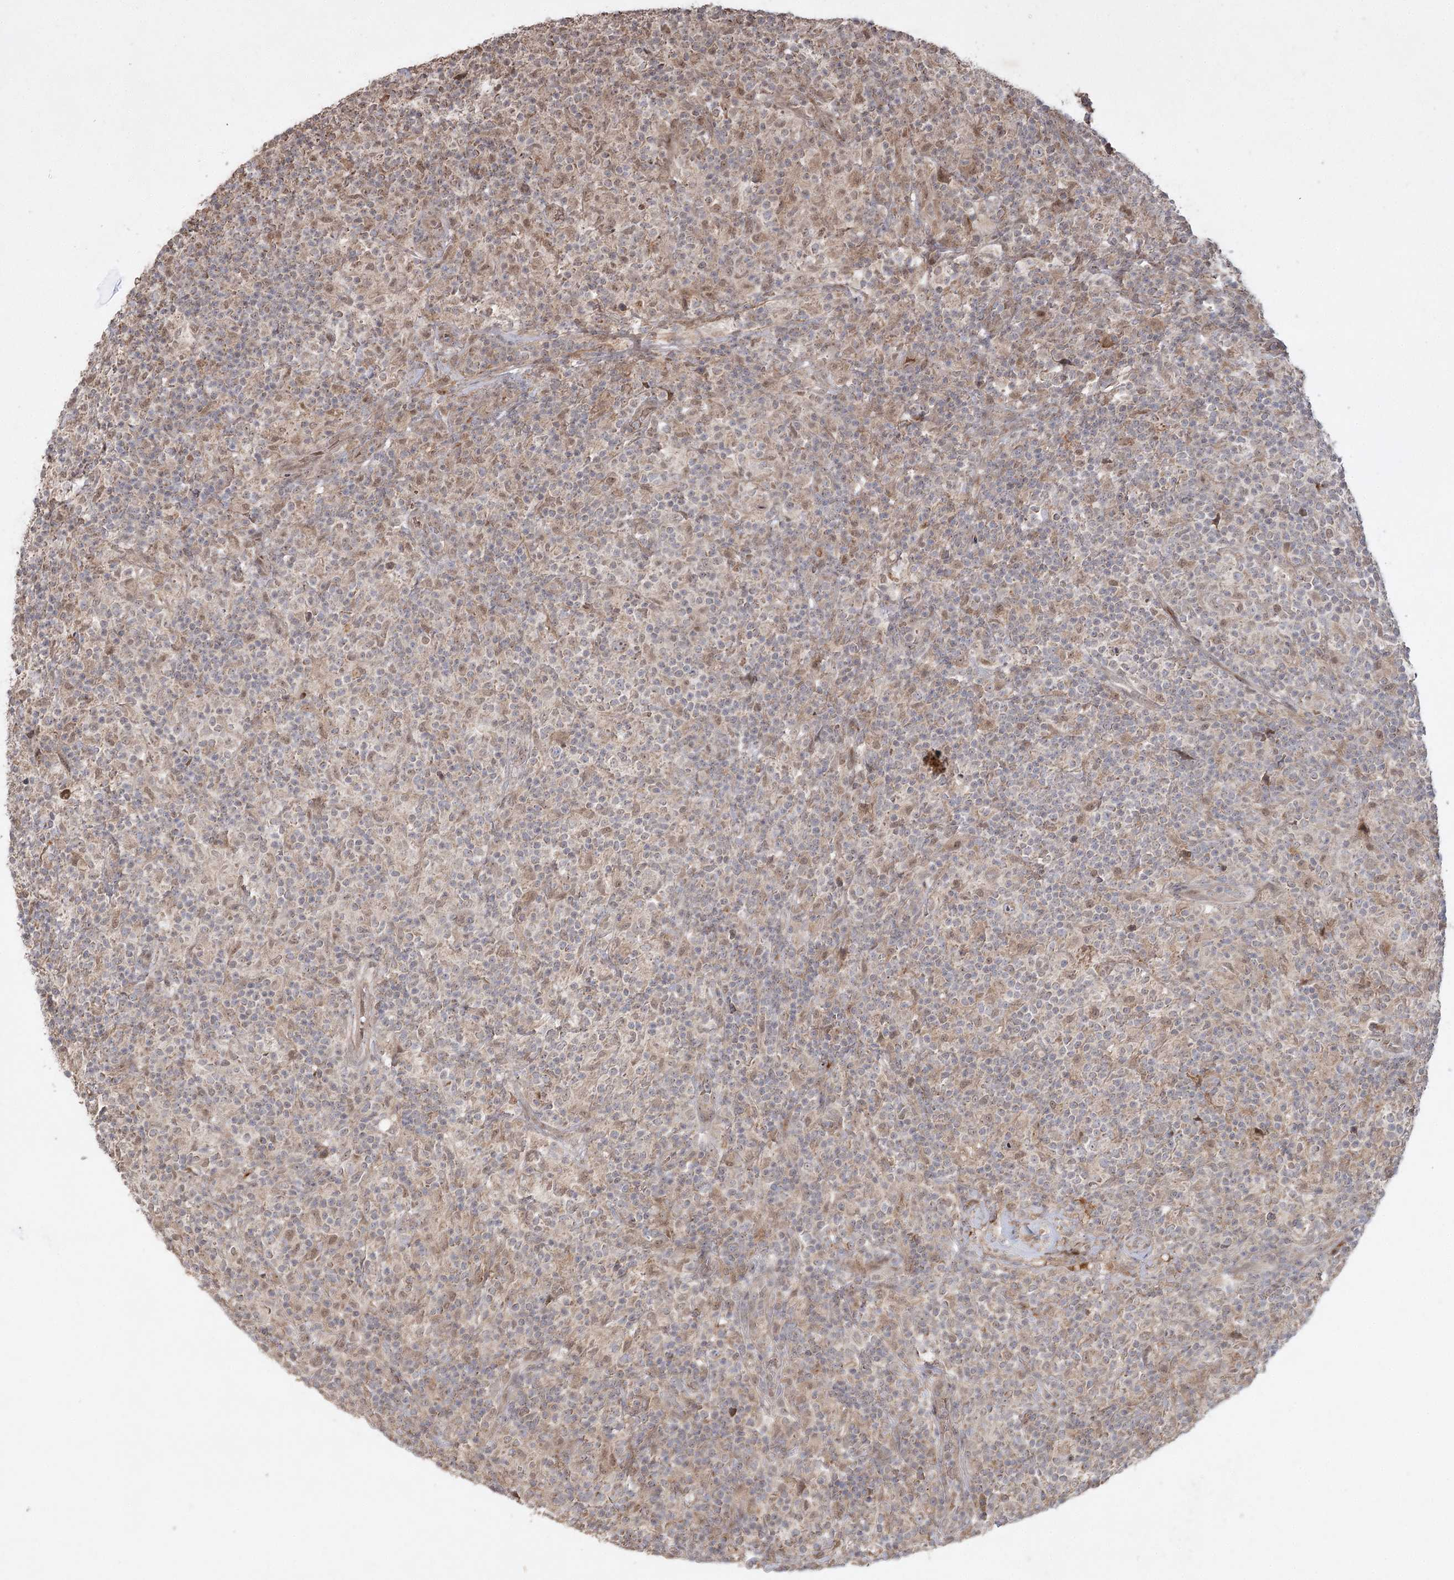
{"staining": {"intensity": "weak", "quantity": ">75%", "location": "cytoplasmic/membranous"}, "tissue": "lymphoma", "cell_type": "Tumor cells", "image_type": "cancer", "snomed": [{"axis": "morphology", "description": "Hodgkin's disease, NOS"}, {"axis": "topography", "description": "Lymph node"}], "caption": "The image demonstrates a brown stain indicating the presence of a protein in the cytoplasmic/membranous of tumor cells in Hodgkin's disease.", "gene": "KBTBD4", "patient": {"sex": "male", "age": 70}}